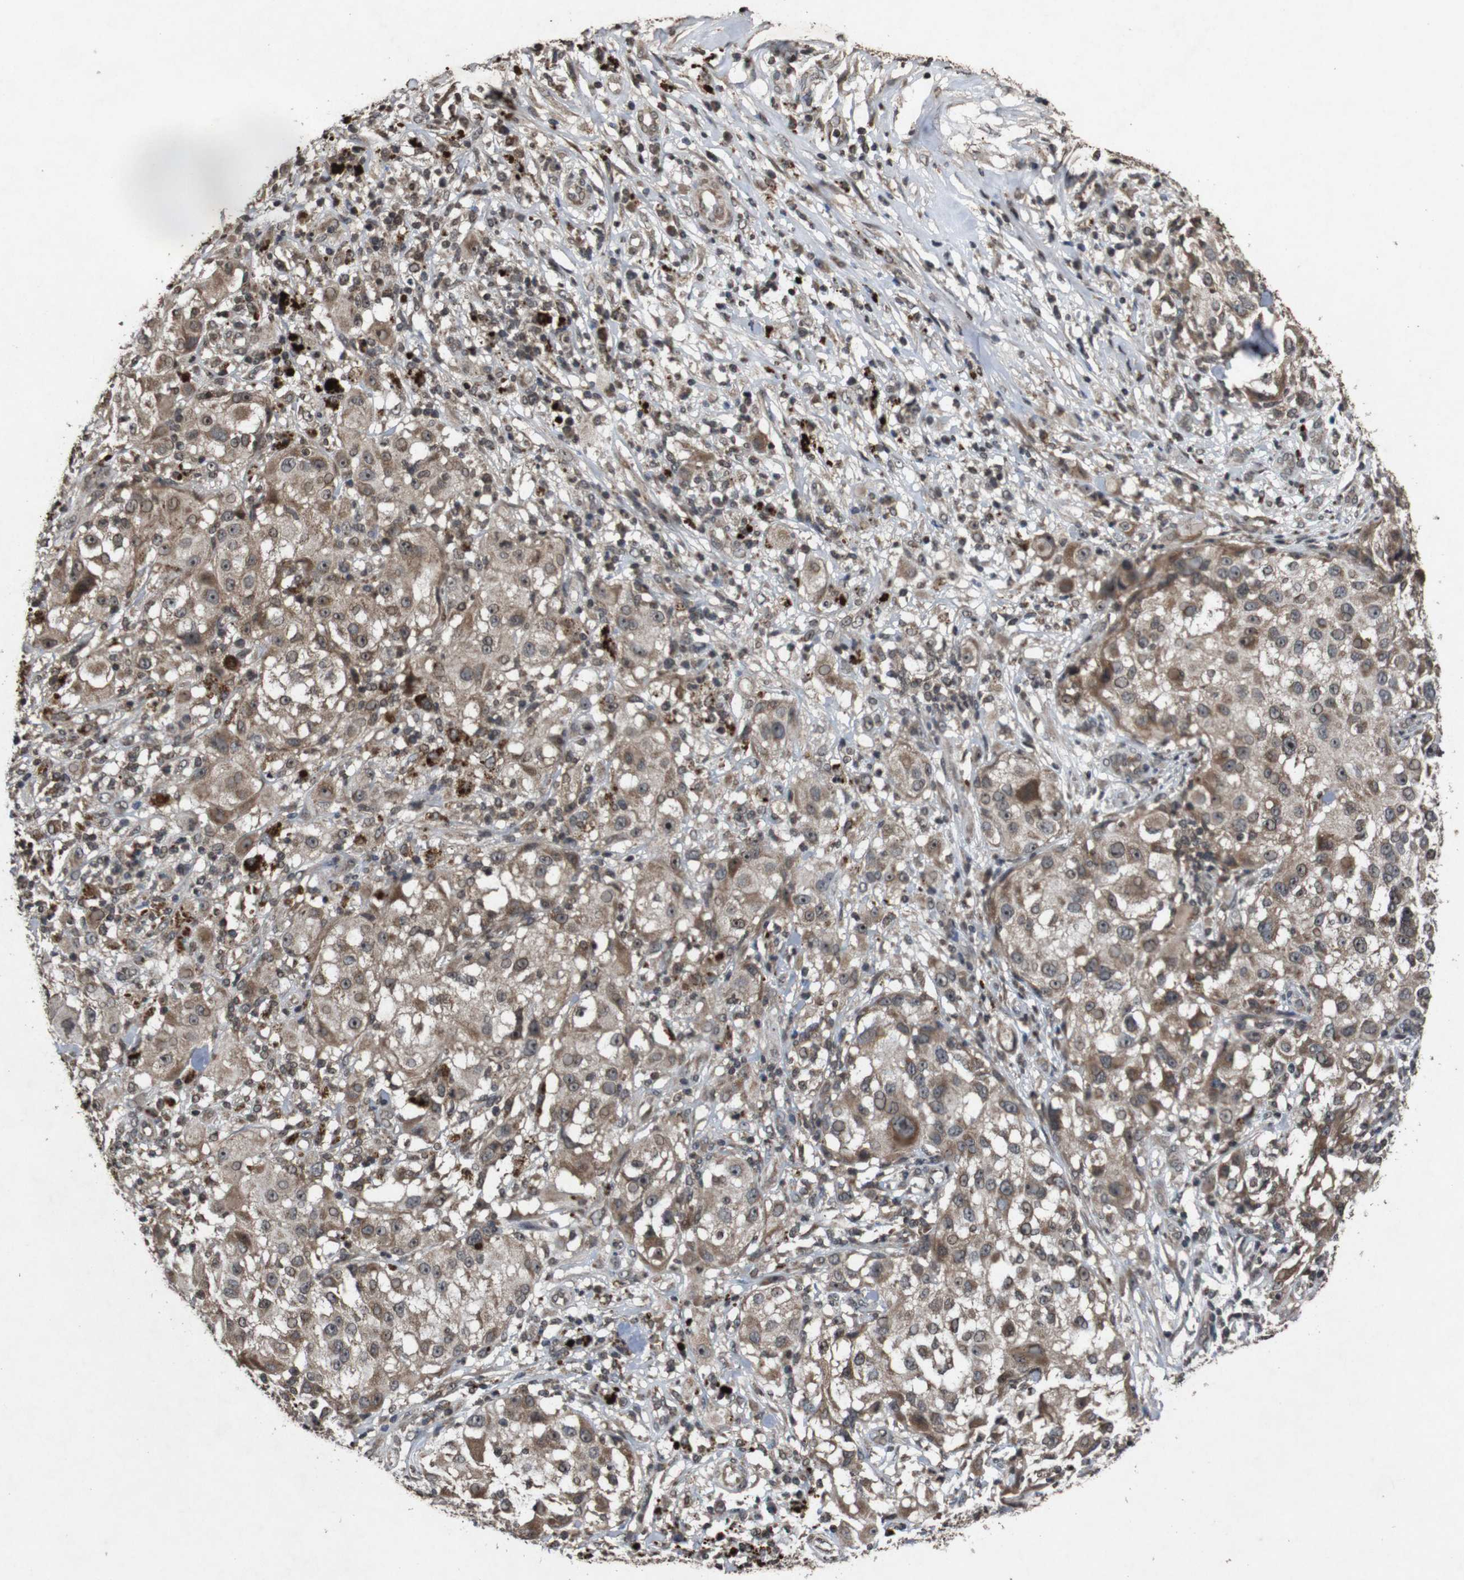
{"staining": {"intensity": "moderate", "quantity": ">75%", "location": "cytoplasmic/membranous,nuclear"}, "tissue": "melanoma", "cell_type": "Tumor cells", "image_type": "cancer", "snomed": [{"axis": "morphology", "description": "Necrosis, NOS"}, {"axis": "morphology", "description": "Malignant melanoma, NOS"}, {"axis": "topography", "description": "Skin"}], "caption": "Malignant melanoma tissue demonstrates moderate cytoplasmic/membranous and nuclear staining in approximately >75% of tumor cells, visualized by immunohistochemistry.", "gene": "SORL1", "patient": {"sex": "female", "age": 87}}